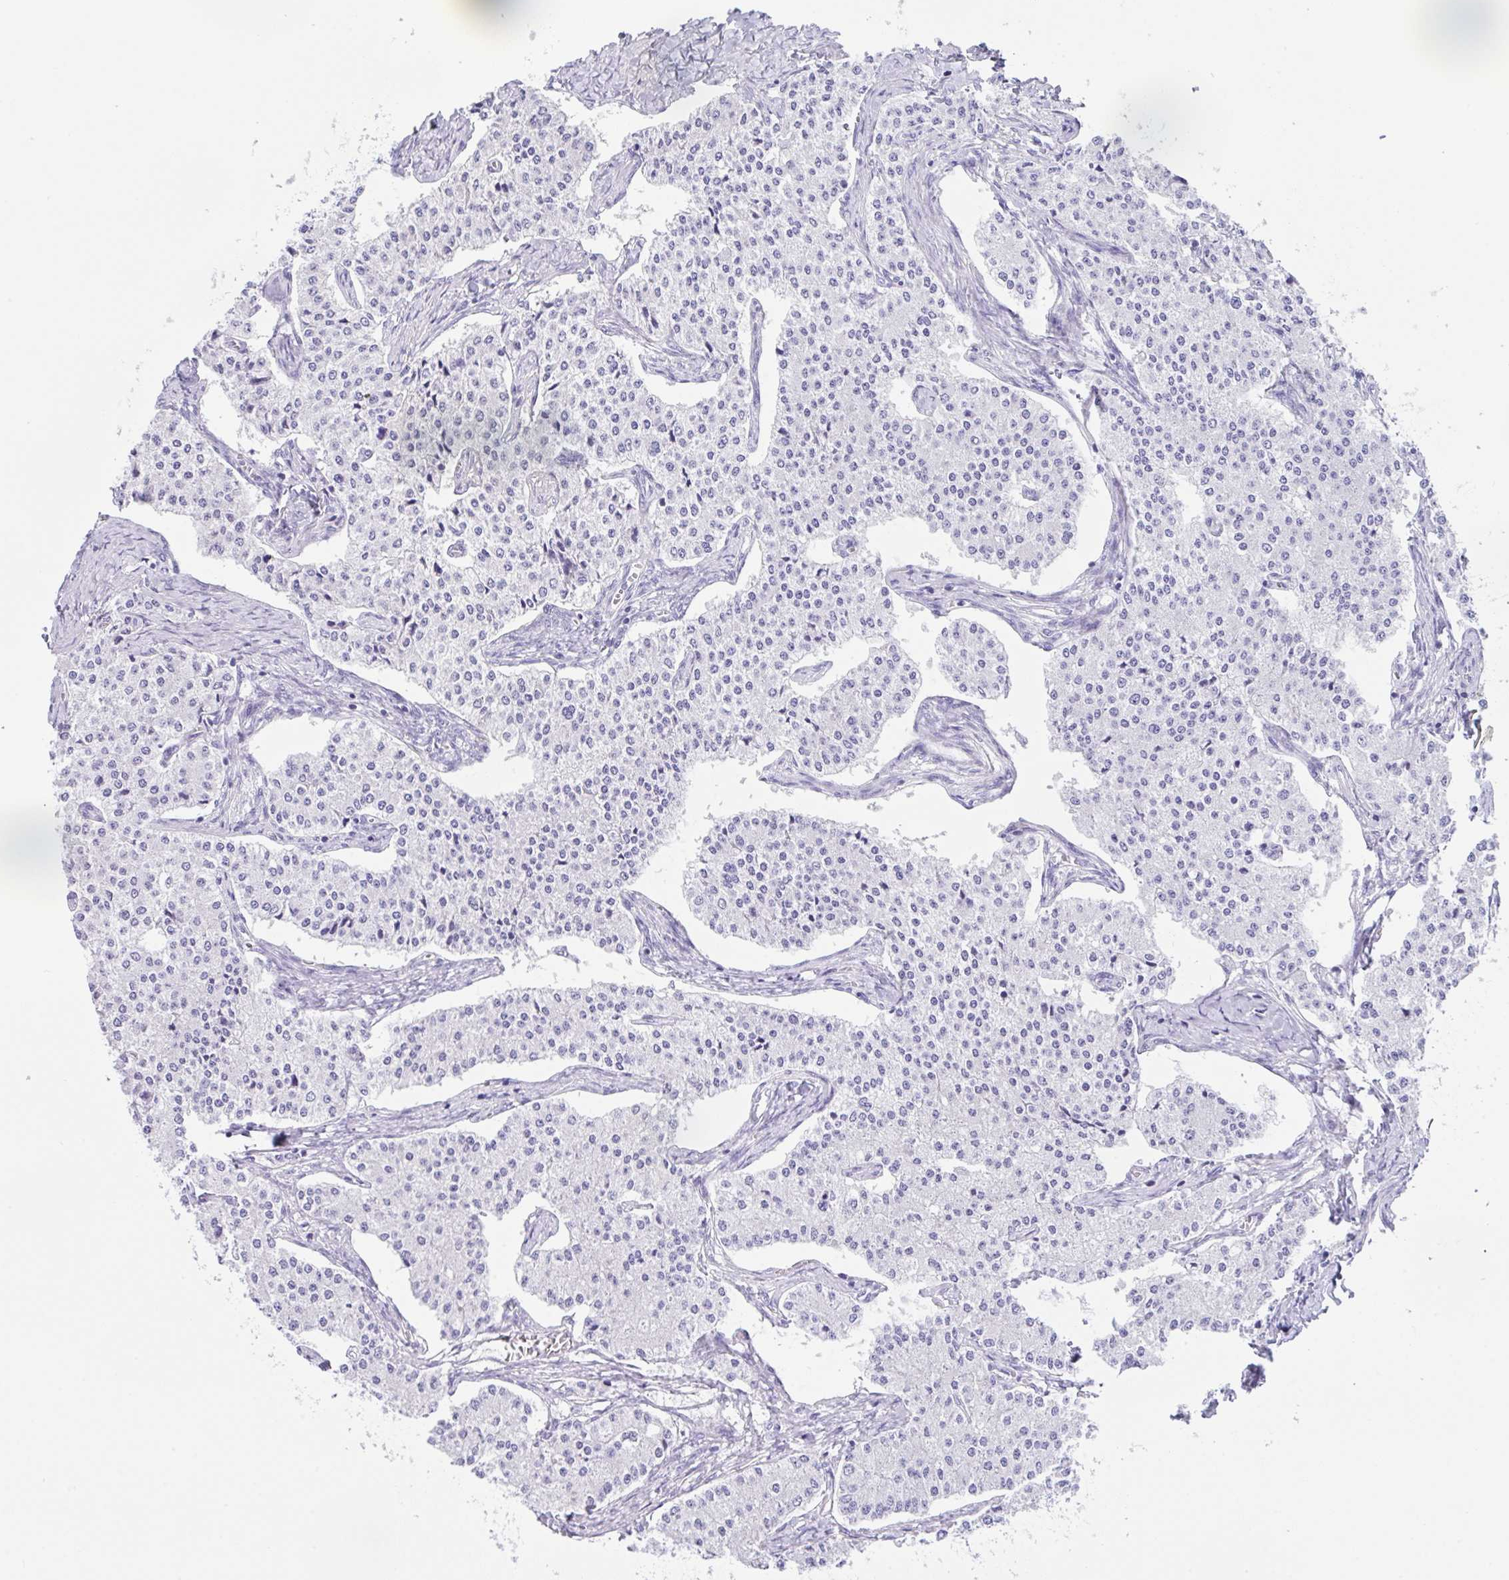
{"staining": {"intensity": "negative", "quantity": "none", "location": "none"}, "tissue": "carcinoid", "cell_type": "Tumor cells", "image_type": "cancer", "snomed": [{"axis": "morphology", "description": "Carcinoid, malignant, NOS"}, {"axis": "topography", "description": "Colon"}], "caption": "This is an immunohistochemistry (IHC) micrograph of carcinoid. There is no positivity in tumor cells.", "gene": "CPA1", "patient": {"sex": "female", "age": 52}}